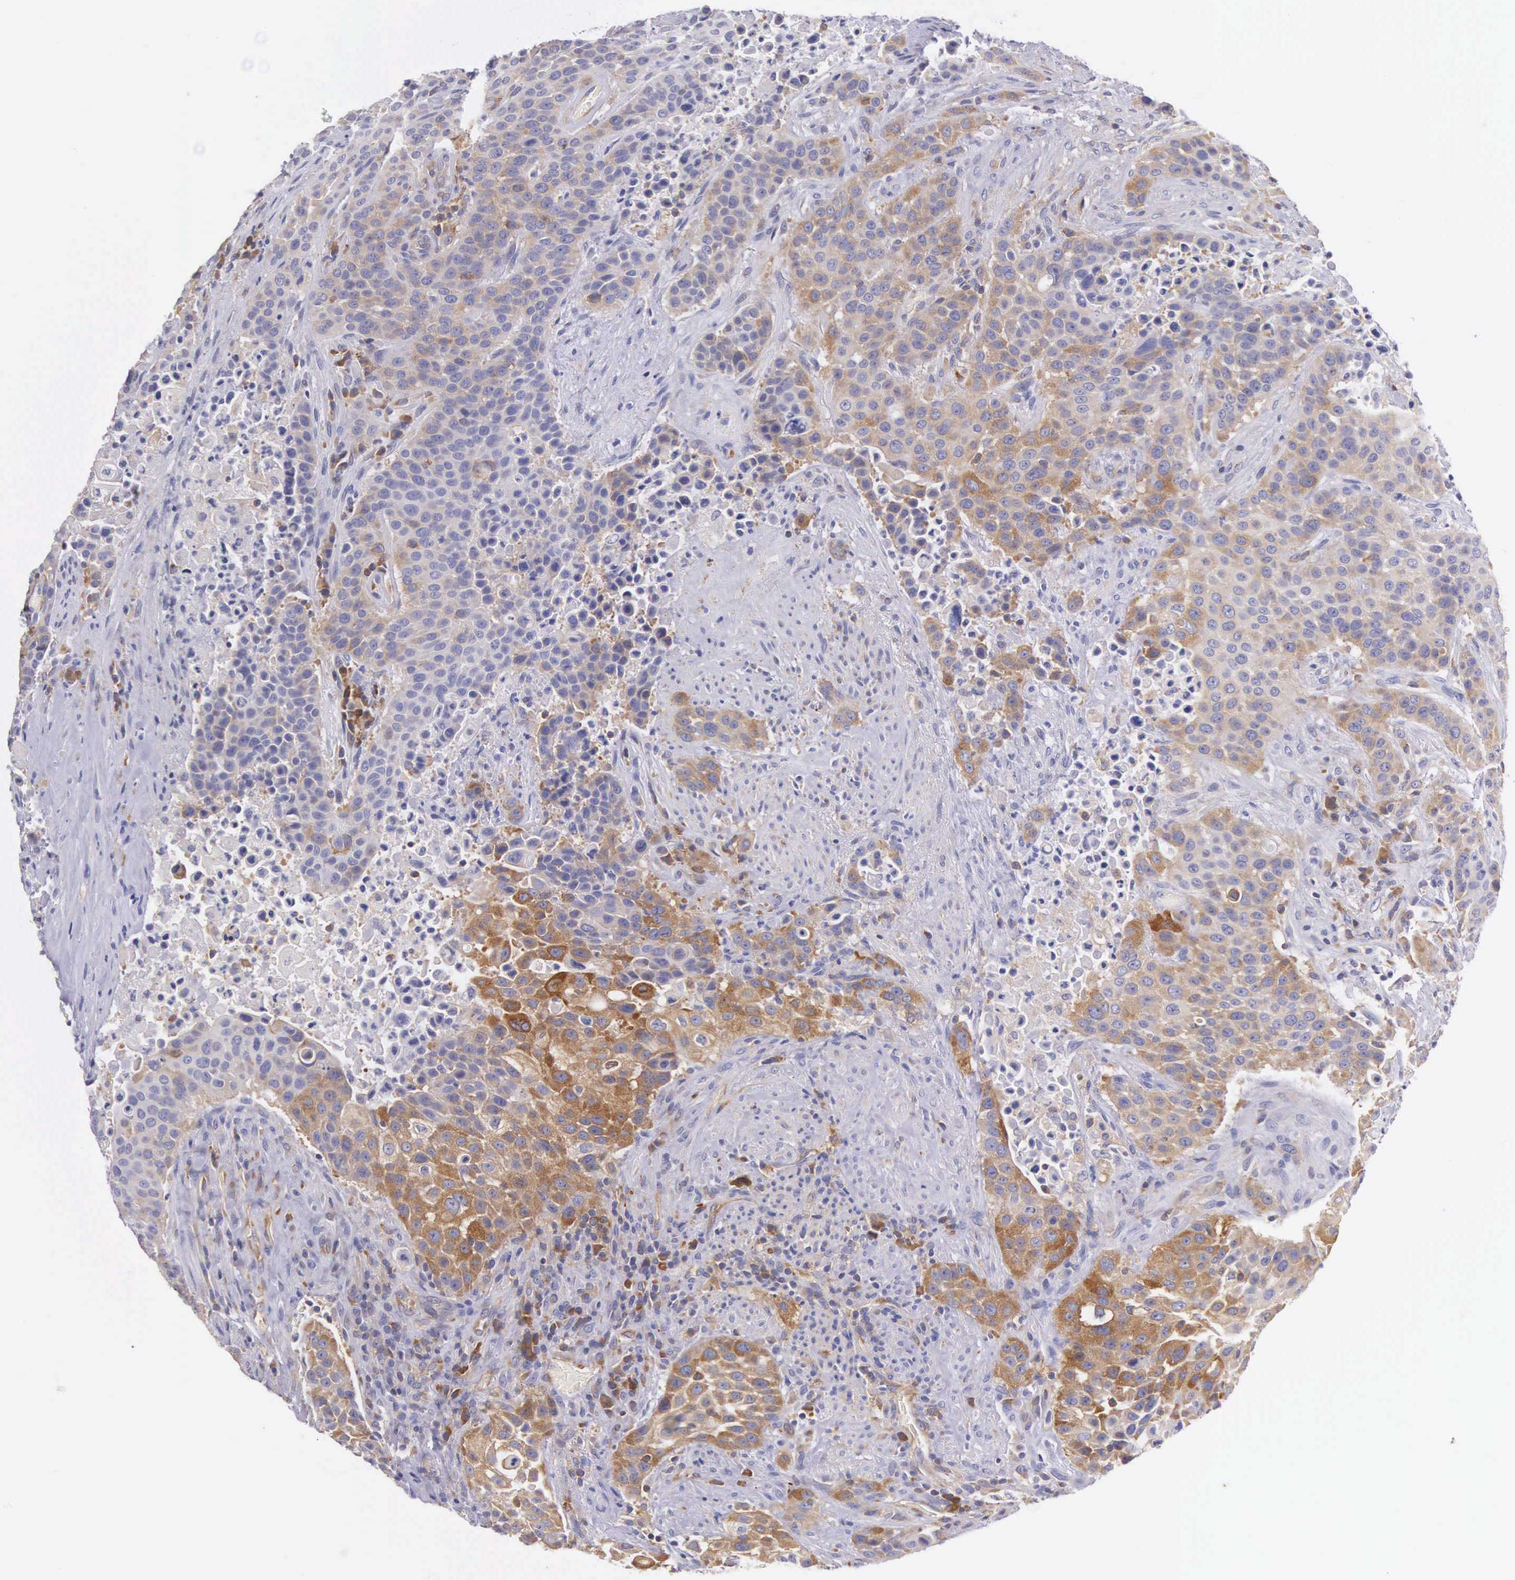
{"staining": {"intensity": "weak", "quantity": "25%-75%", "location": "cytoplasmic/membranous"}, "tissue": "urothelial cancer", "cell_type": "Tumor cells", "image_type": "cancer", "snomed": [{"axis": "morphology", "description": "Urothelial carcinoma, High grade"}, {"axis": "topography", "description": "Urinary bladder"}], "caption": "Urothelial cancer stained with a brown dye displays weak cytoplasmic/membranous positive expression in about 25%-75% of tumor cells.", "gene": "OSBPL3", "patient": {"sex": "male", "age": 74}}